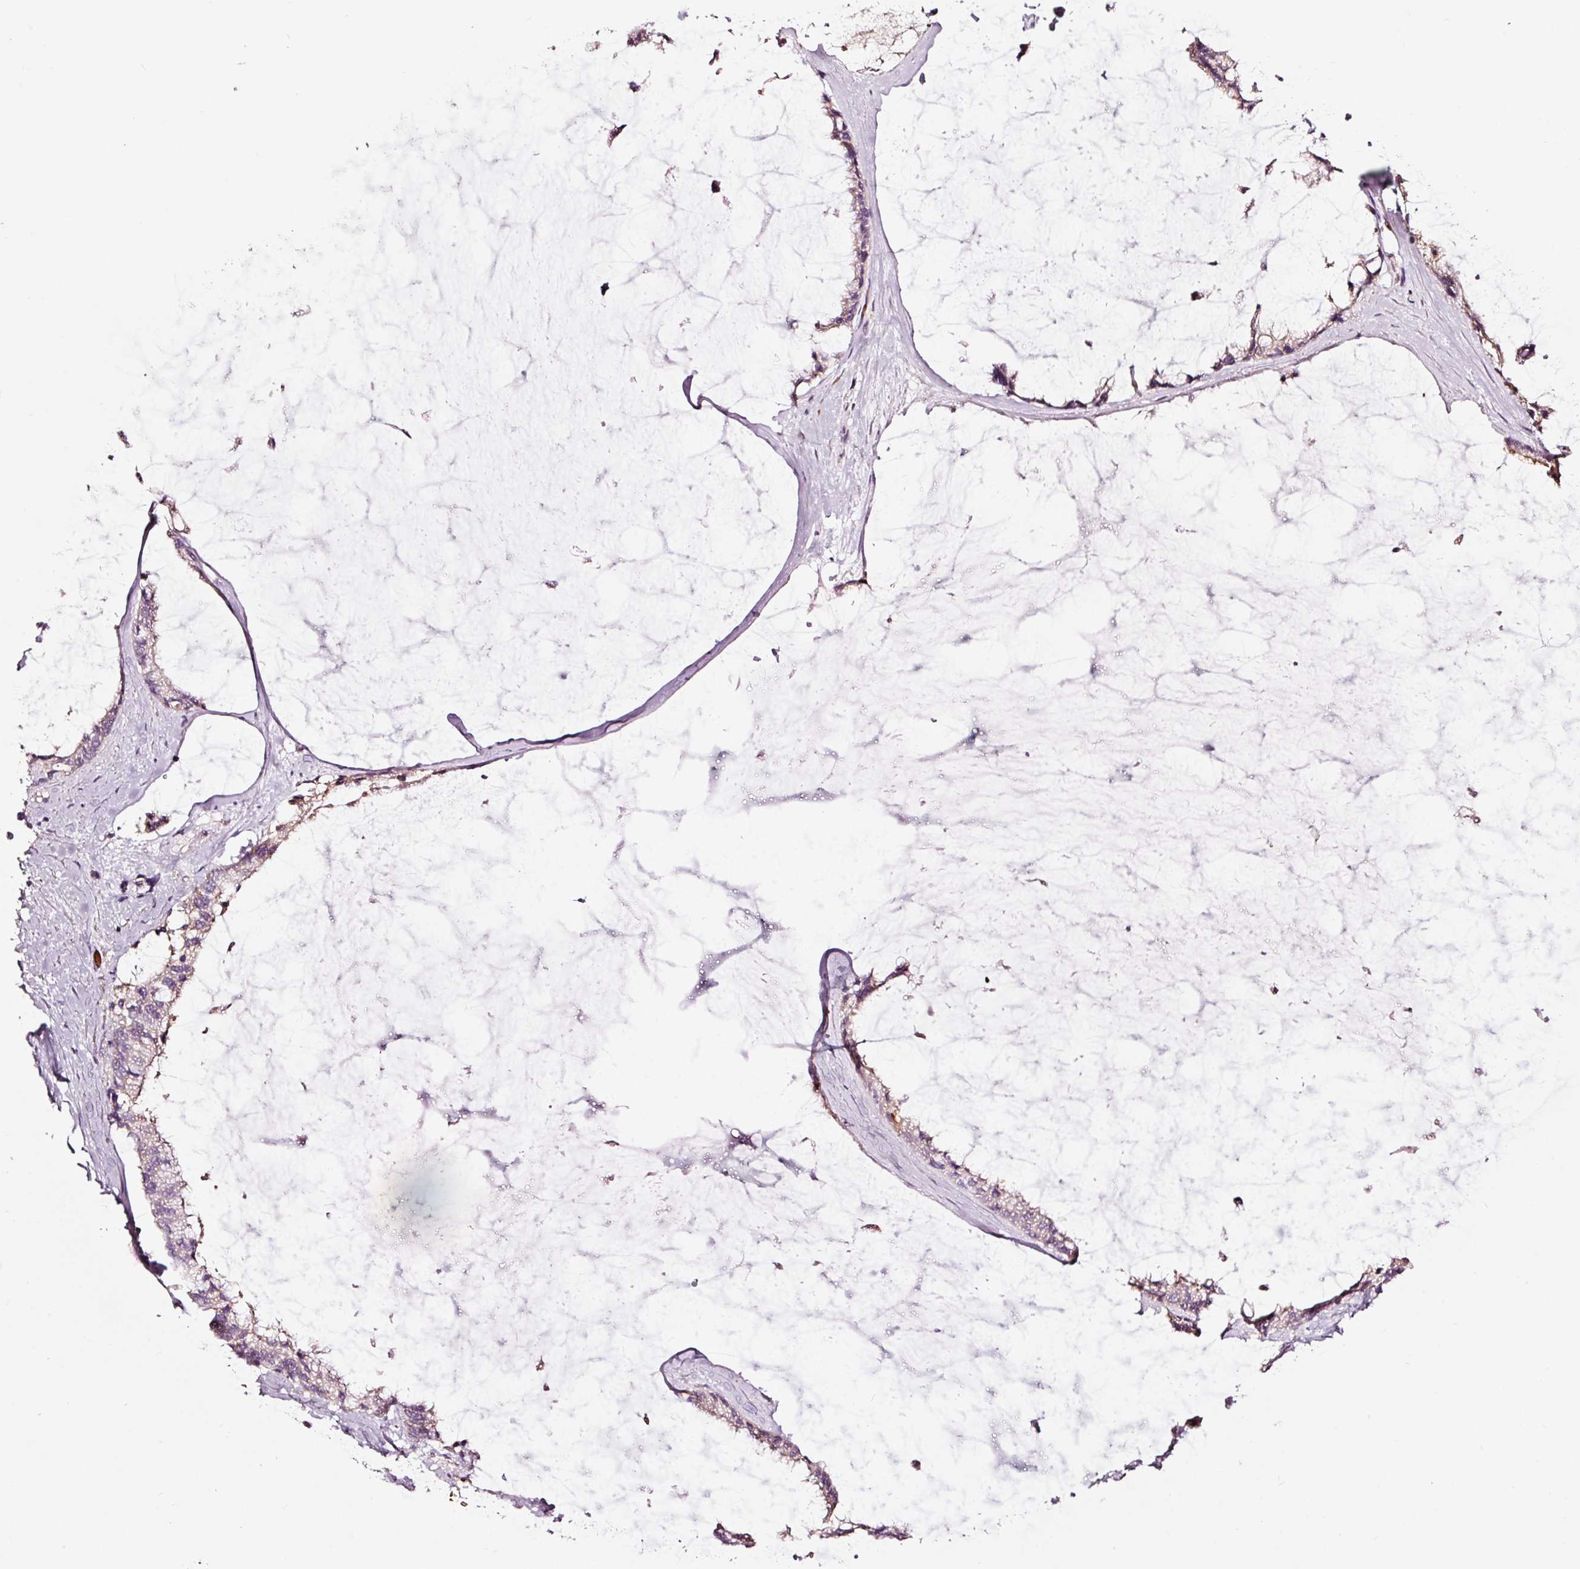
{"staining": {"intensity": "weak", "quantity": "<25%", "location": "cytoplasmic/membranous"}, "tissue": "ovarian cancer", "cell_type": "Tumor cells", "image_type": "cancer", "snomed": [{"axis": "morphology", "description": "Cystadenocarcinoma, mucinous, NOS"}, {"axis": "topography", "description": "Ovary"}], "caption": "DAB (3,3'-diaminobenzidine) immunohistochemical staining of ovarian cancer (mucinous cystadenocarcinoma) displays no significant expression in tumor cells.", "gene": "LDHAL6B", "patient": {"sex": "female", "age": 39}}